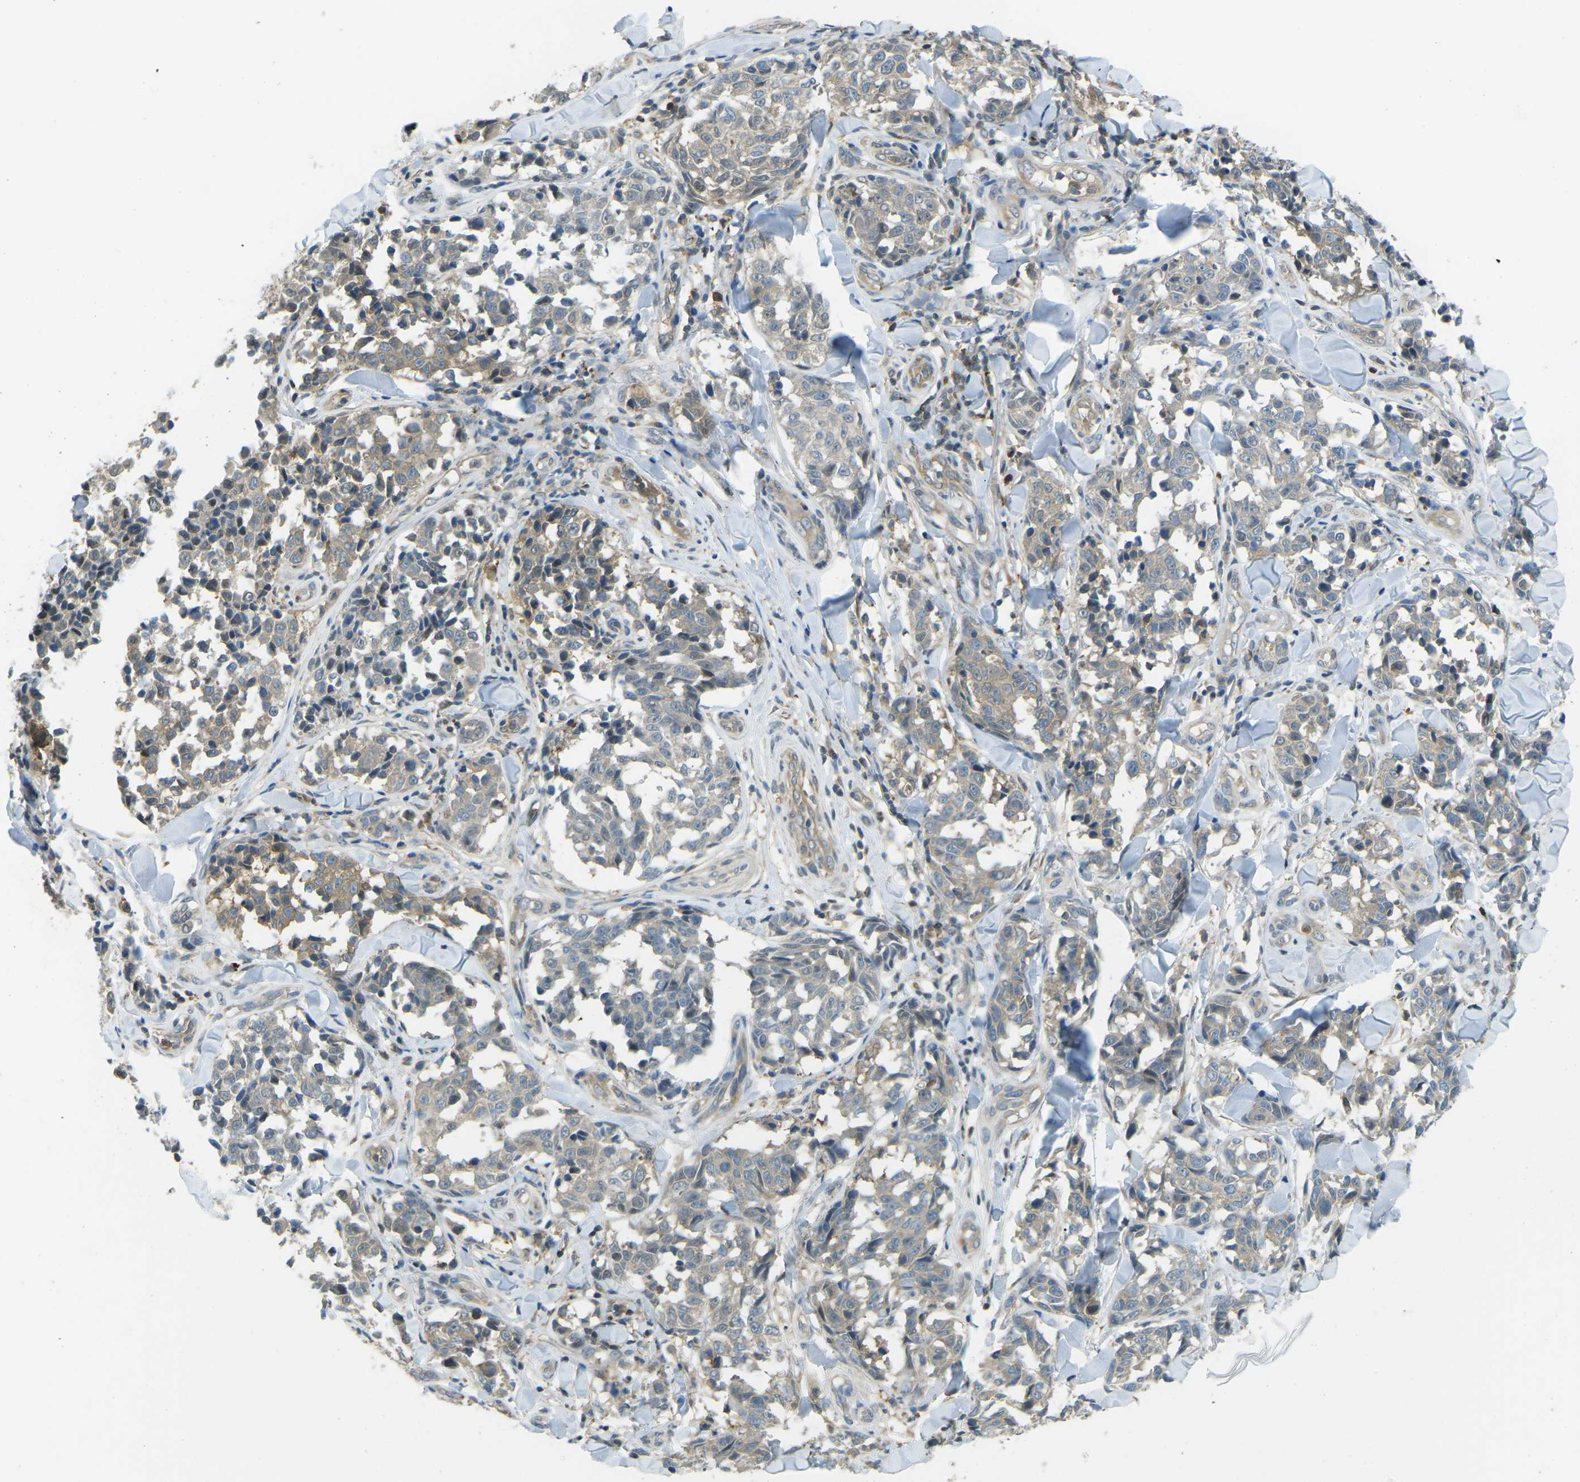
{"staining": {"intensity": "weak", "quantity": ">75%", "location": "cytoplasmic/membranous"}, "tissue": "melanoma", "cell_type": "Tumor cells", "image_type": "cancer", "snomed": [{"axis": "morphology", "description": "Malignant melanoma, NOS"}, {"axis": "topography", "description": "Skin"}], "caption": "DAB (3,3'-diaminobenzidine) immunohistochemical staining of human malignant melanoma shows weak cytoplasmic/membranous protein staining in about >75% of tumor cells.", "gene": "PIEZO2", "patient": {"sex": "female", "age": 64}}